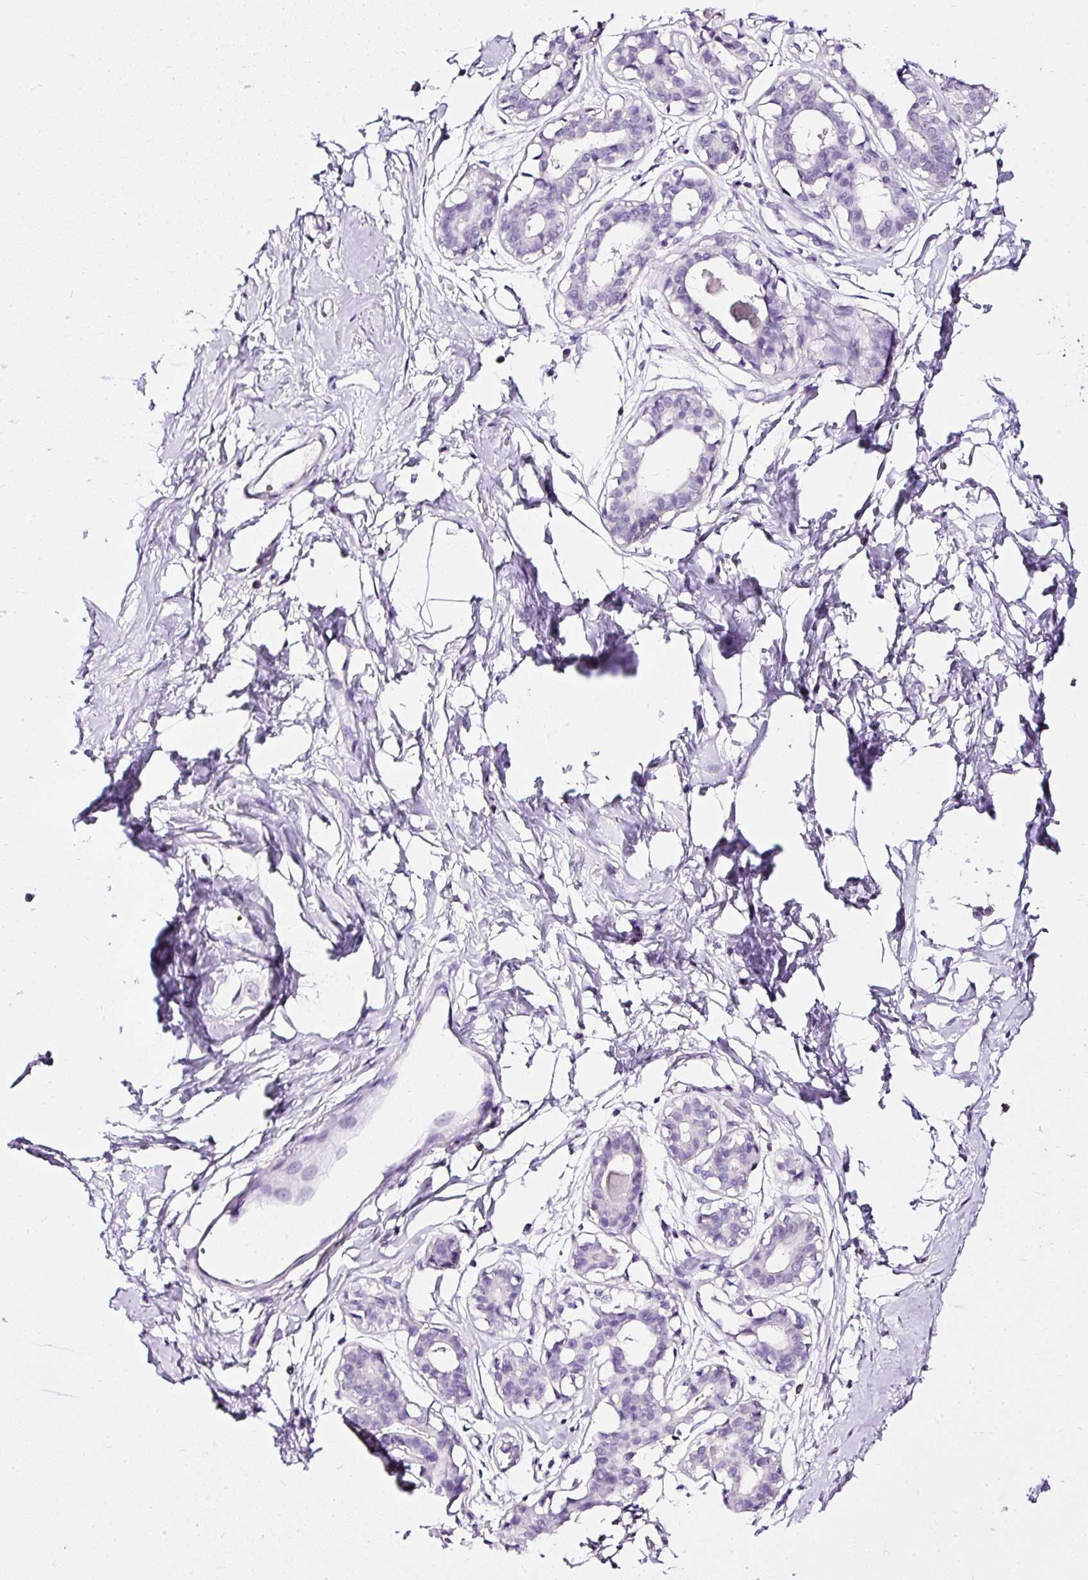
{"staining": {"intensity": "negative", "quantity": "none", "location": "none"}, "tissue": "breast", "cell_type": "Adipocytes", "image_type": "normal", "snomed": [{"axis": "morphology", "description": "Normal tissue, NOS"}, {"axis": "topography", "description": "Breast"}], "caption": "The immunohistochemistry (IHC) photomicrograph has no significant expression in adipocytes of breast.", "gene": "ATP2A1", "patient": {"sex": "female", "age": 45}}